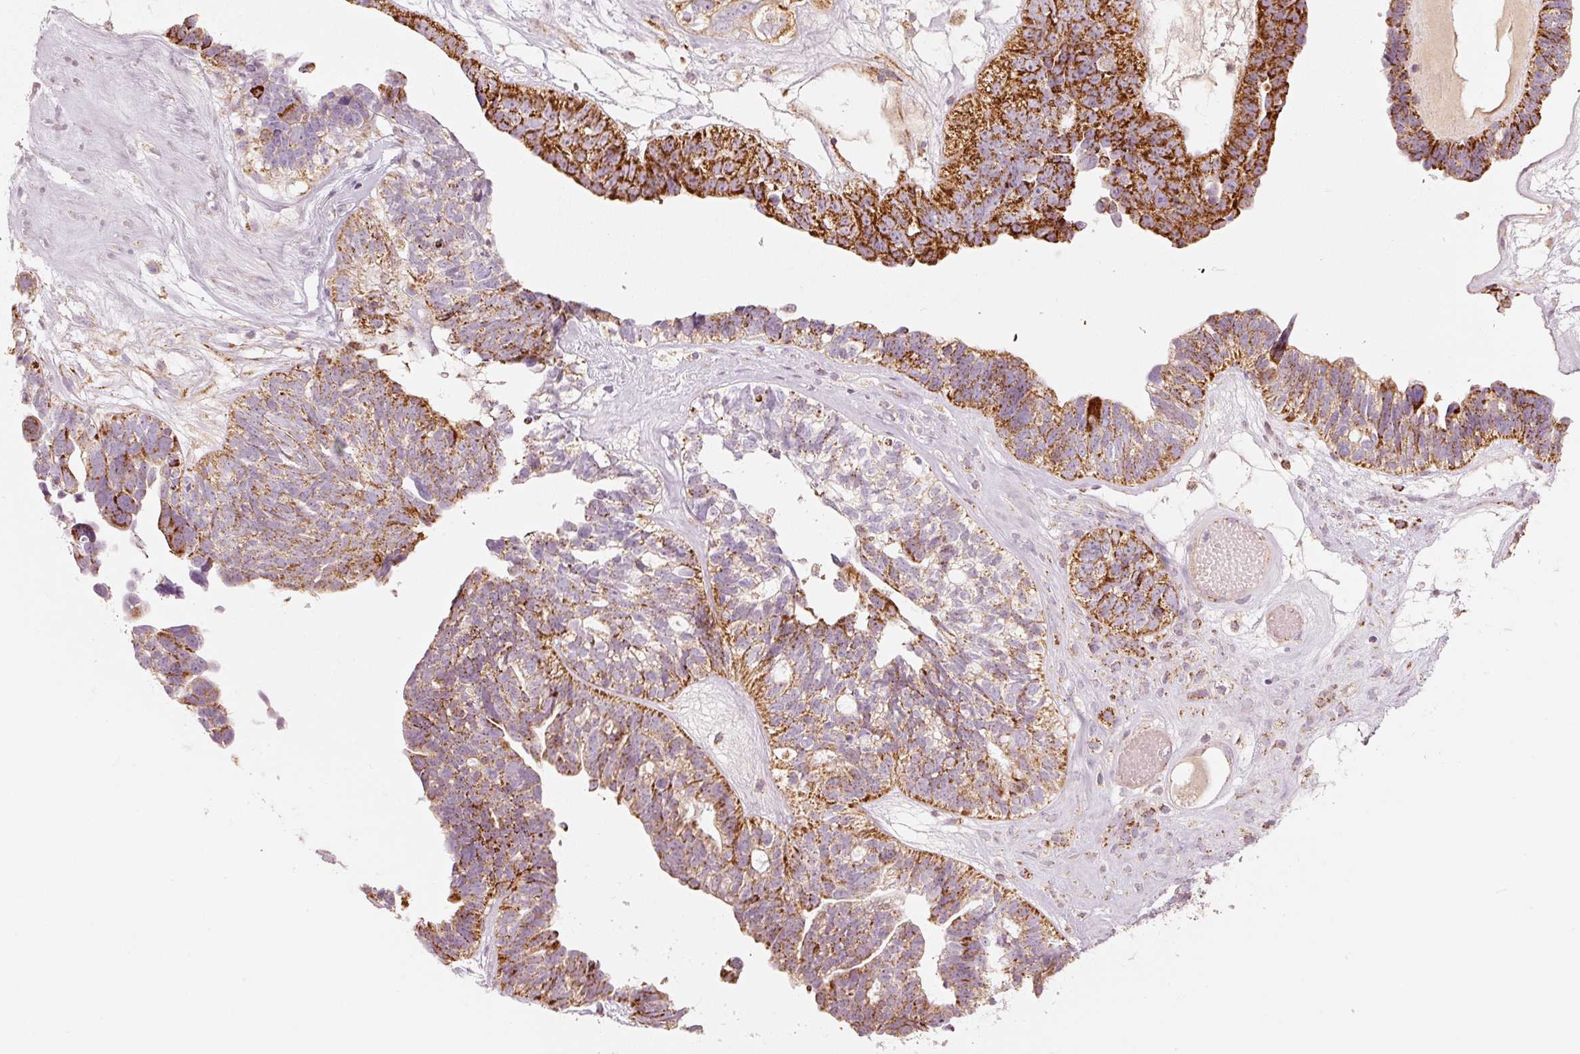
{"staining": {"intensity": "strong", "quantity": ">75%", "location": "cytoplasmic/membranous"}, "tissue": "ovarian cancer", "cell_type": "Tumor cells", "image_type": "cancer", "snomed": [{"axis": "morphology", "description": "Cystadenocarcinoma, serous, NOS"}, {"axis": "topography", "description": "Ovary"}], "caption": "Immunohistochemical staining of ovarian serous cystadenocarcinoma demonstrates high levels of strong cytoplasmic/membranous protein staining in approximately >75% of tumor cells. (brown staining indicates protein expression, while blue staining denotes nuclei).", "gene": "C17orf98", "patient": {"sex": "female", "age": 79}}